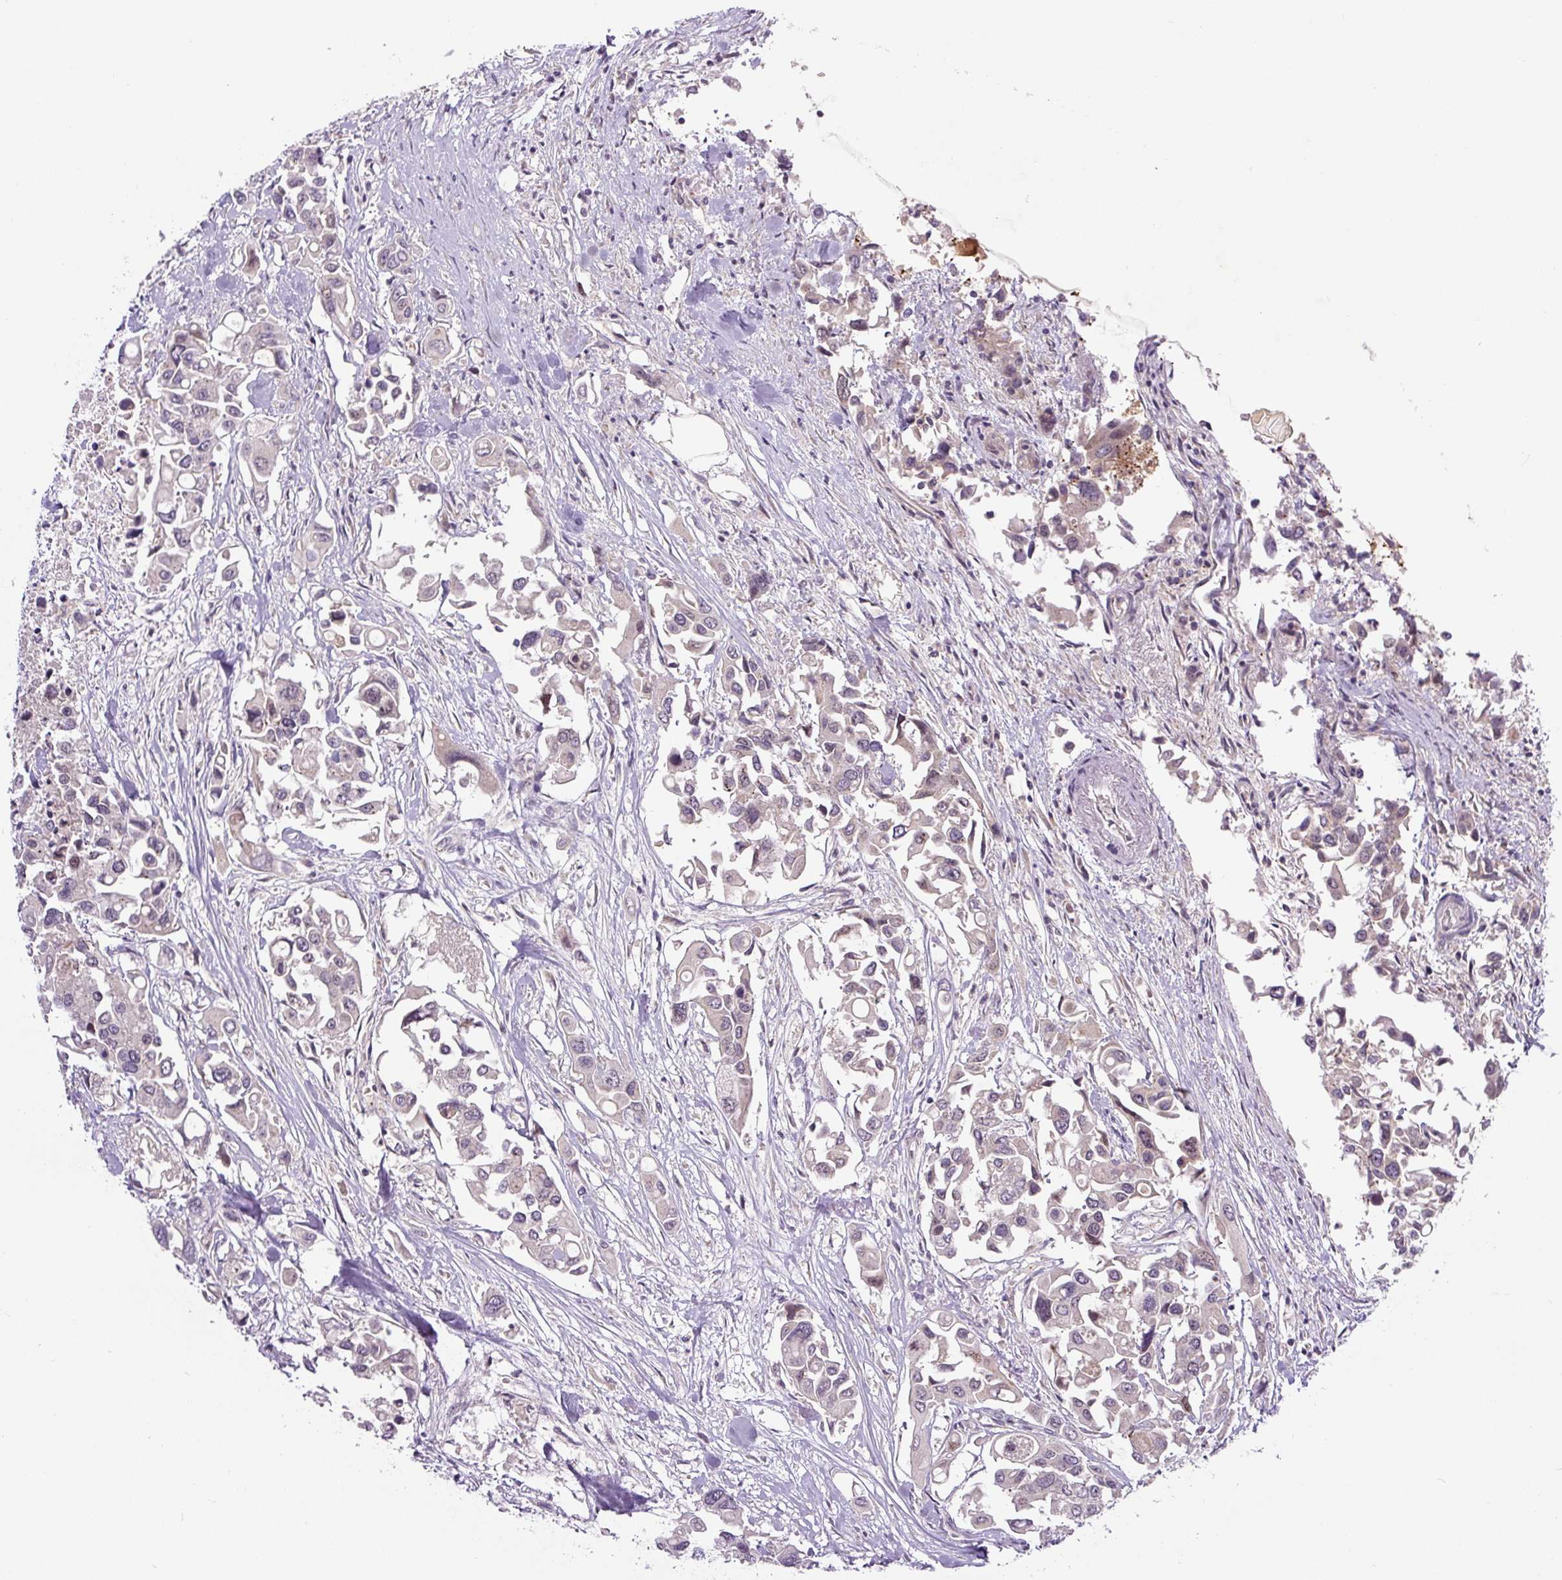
{"staining": {"intensity": "negative", "quantity": "none", "location": "none"}, "tissue": "colorectal cancer", "cell_type": "Tumor cells", "image_type": "cancer", "snomed": [{"axis": "morphology", "description": "Adenocarcinoma, NOS"}, {"axis": "topography", "description": "Colon"}], "caption": "Immunohistochemistry photomicrograph of adenocarcinoma (colorectal) stained for a protein (brown), which reveals no expression in tumor cells.", "gene": "PCM1", "patient": {"sex": "male", "age": 77}}